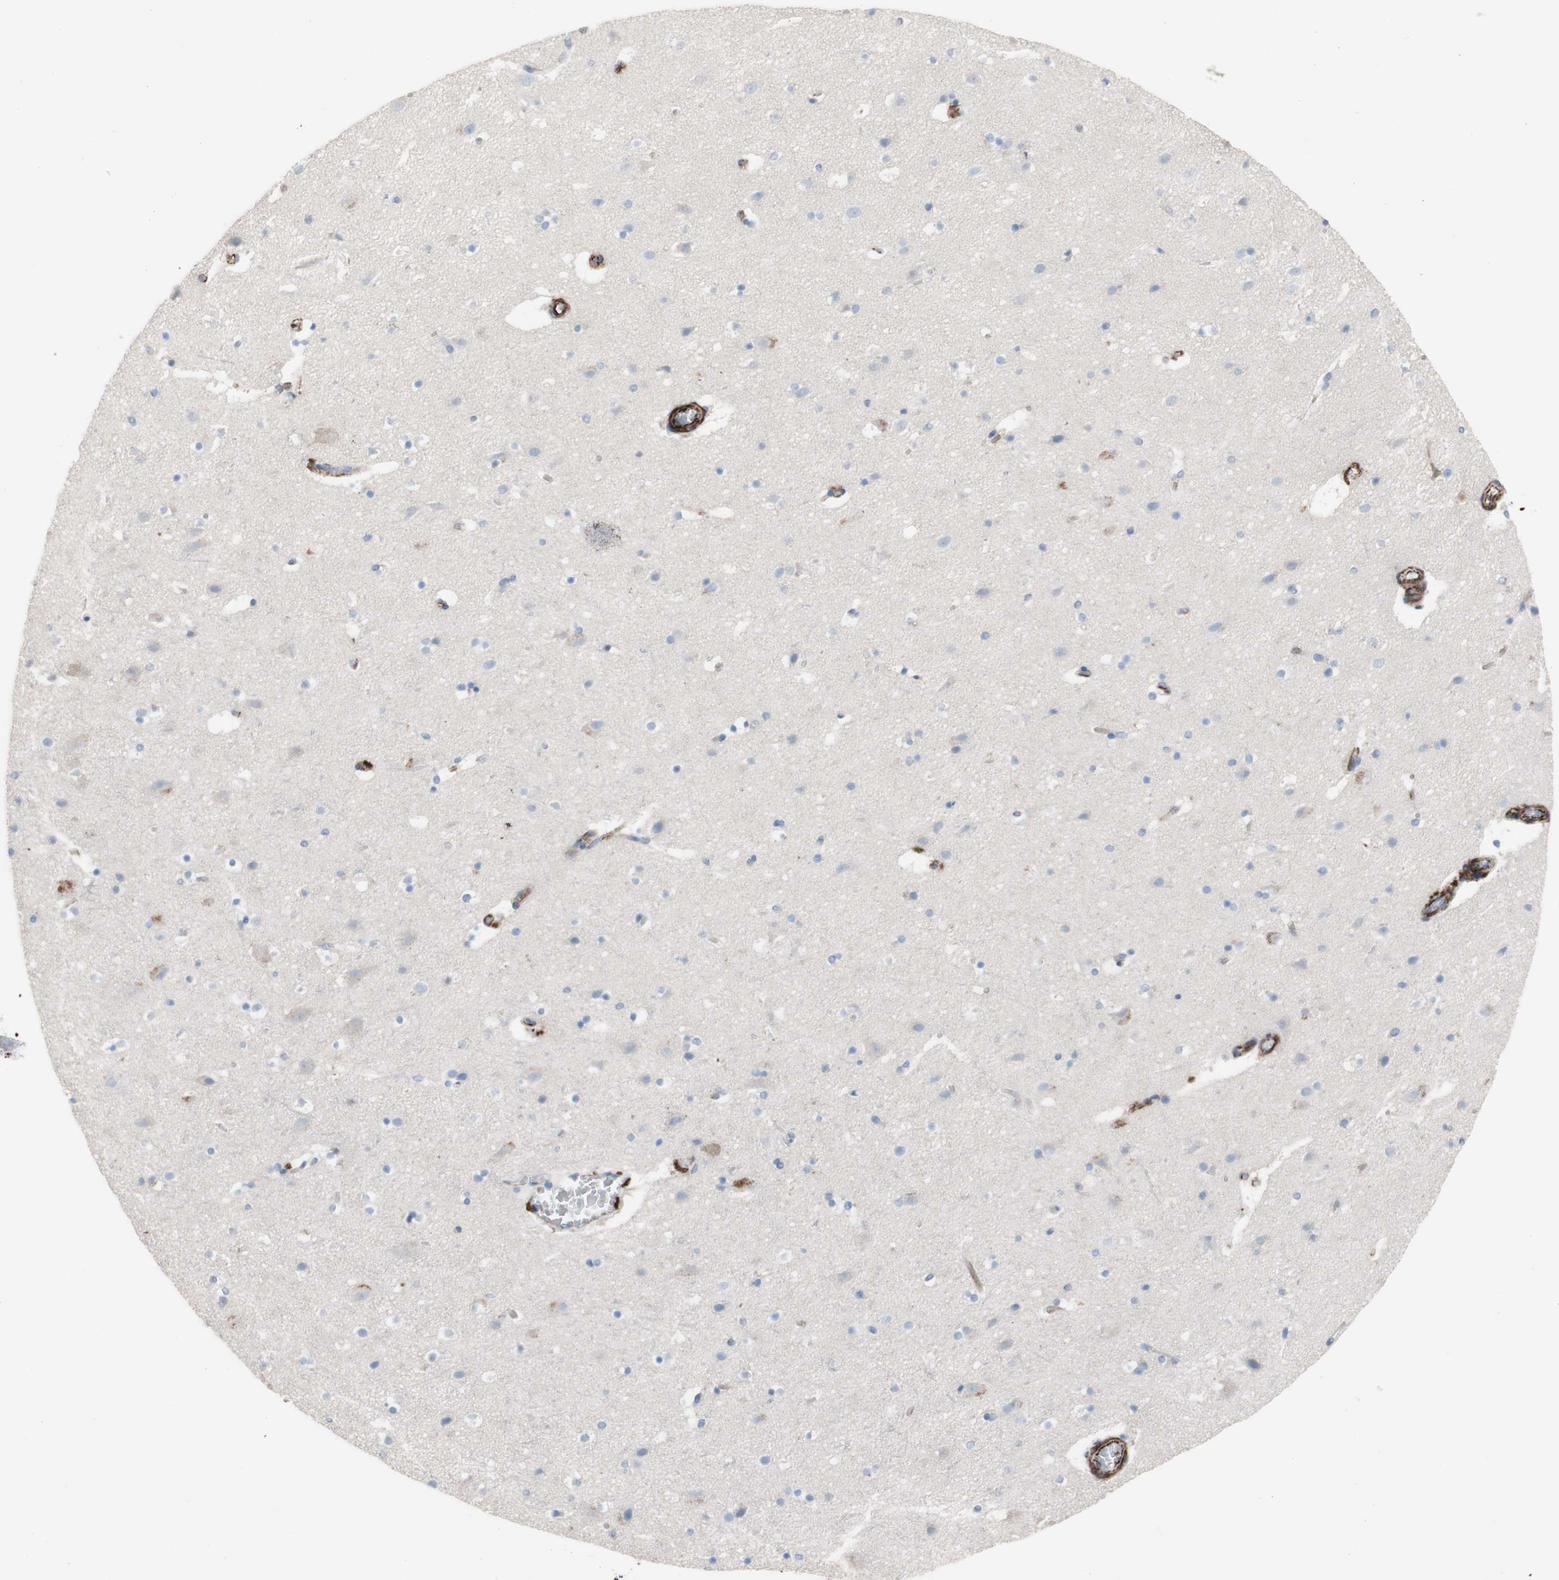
{"staining": {"intensity": "strong", "quantity": "25%-75%", "location": "cytoplasmic/membranous"}, "tissue": "cerebral cortex", "cell_type": "Endothelial cells", "image_type": "normal", "snomed": [{"axis": "morphology", "description": "Normal tissue, NOS"}, {"axis": "topography", "description": "Cerebral cortex"}], "caption": "Protein staining by IHC exhibits strong cytoplasmic/membranous staining in about 25%-75% of endothelial cells in benign cerebral cortex. (Stains: DAB in brown, nuclei in blue, Microscopy: brightfield microscopy at high magnification).", "gene": "AGPAT5", "patient": {"sex": "male", "age": 45}}